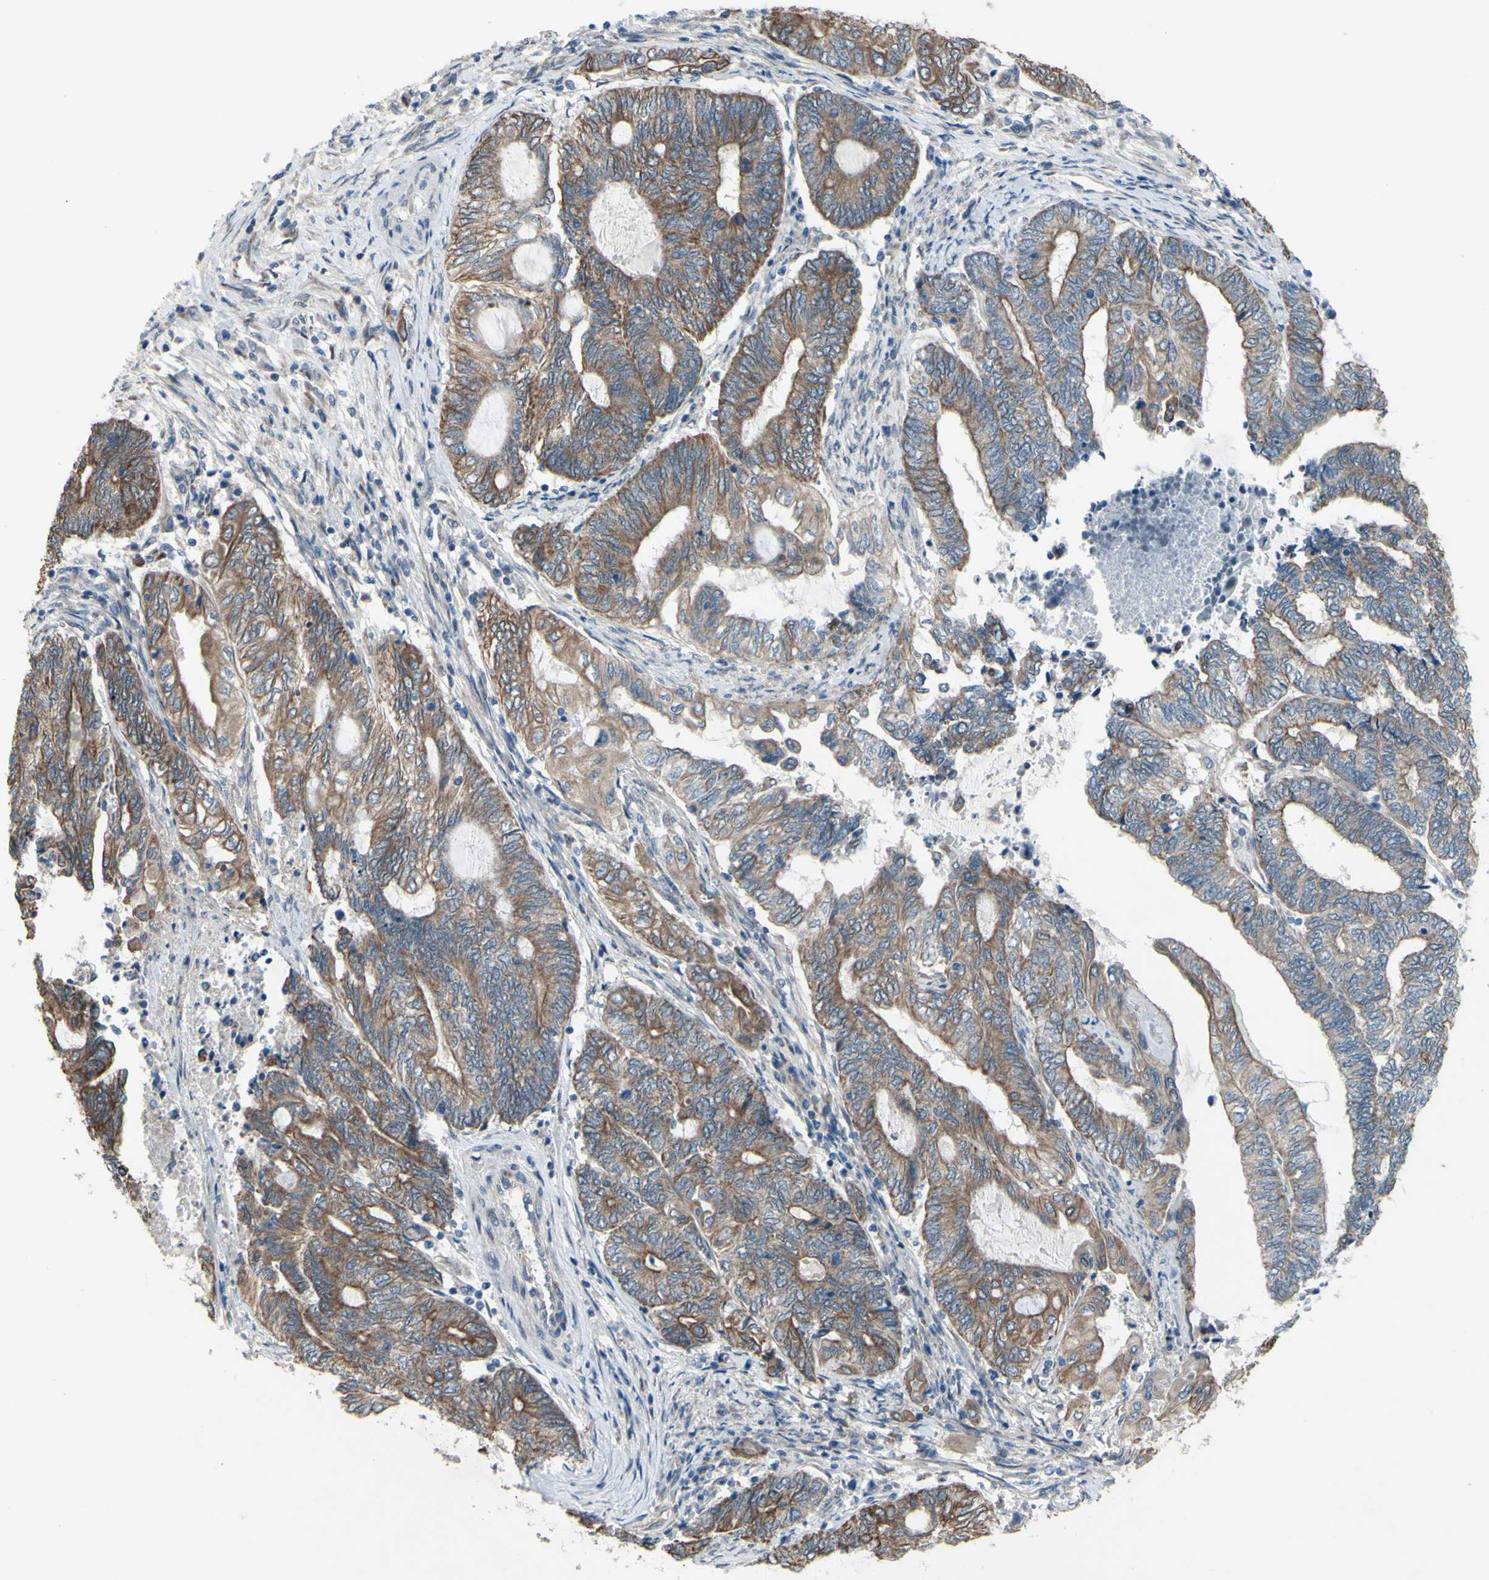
{"staining": {"intensity": "moderate", "quantity": ">75%", "location": "cytoplasmic/membranous"}, "tissue": "endometrial cancer", "cell_type": "Tumor cells", "image_type": "cancer", "snomed": [{"axis": "morphology", "description": "Adenocarcinoma, NOS"}, {"axis": "topography", "description": "Uterus"}, {"axis": "topography", "description": "Endometrium"}], "caption": "A brown stain shows moderate cytoplasmic/membranous staining of a protein in human endometrial adenocarcinoma tumor cells.", "gene": "GRAMD2B", "patient": {"sex": "female", "age": 70}}